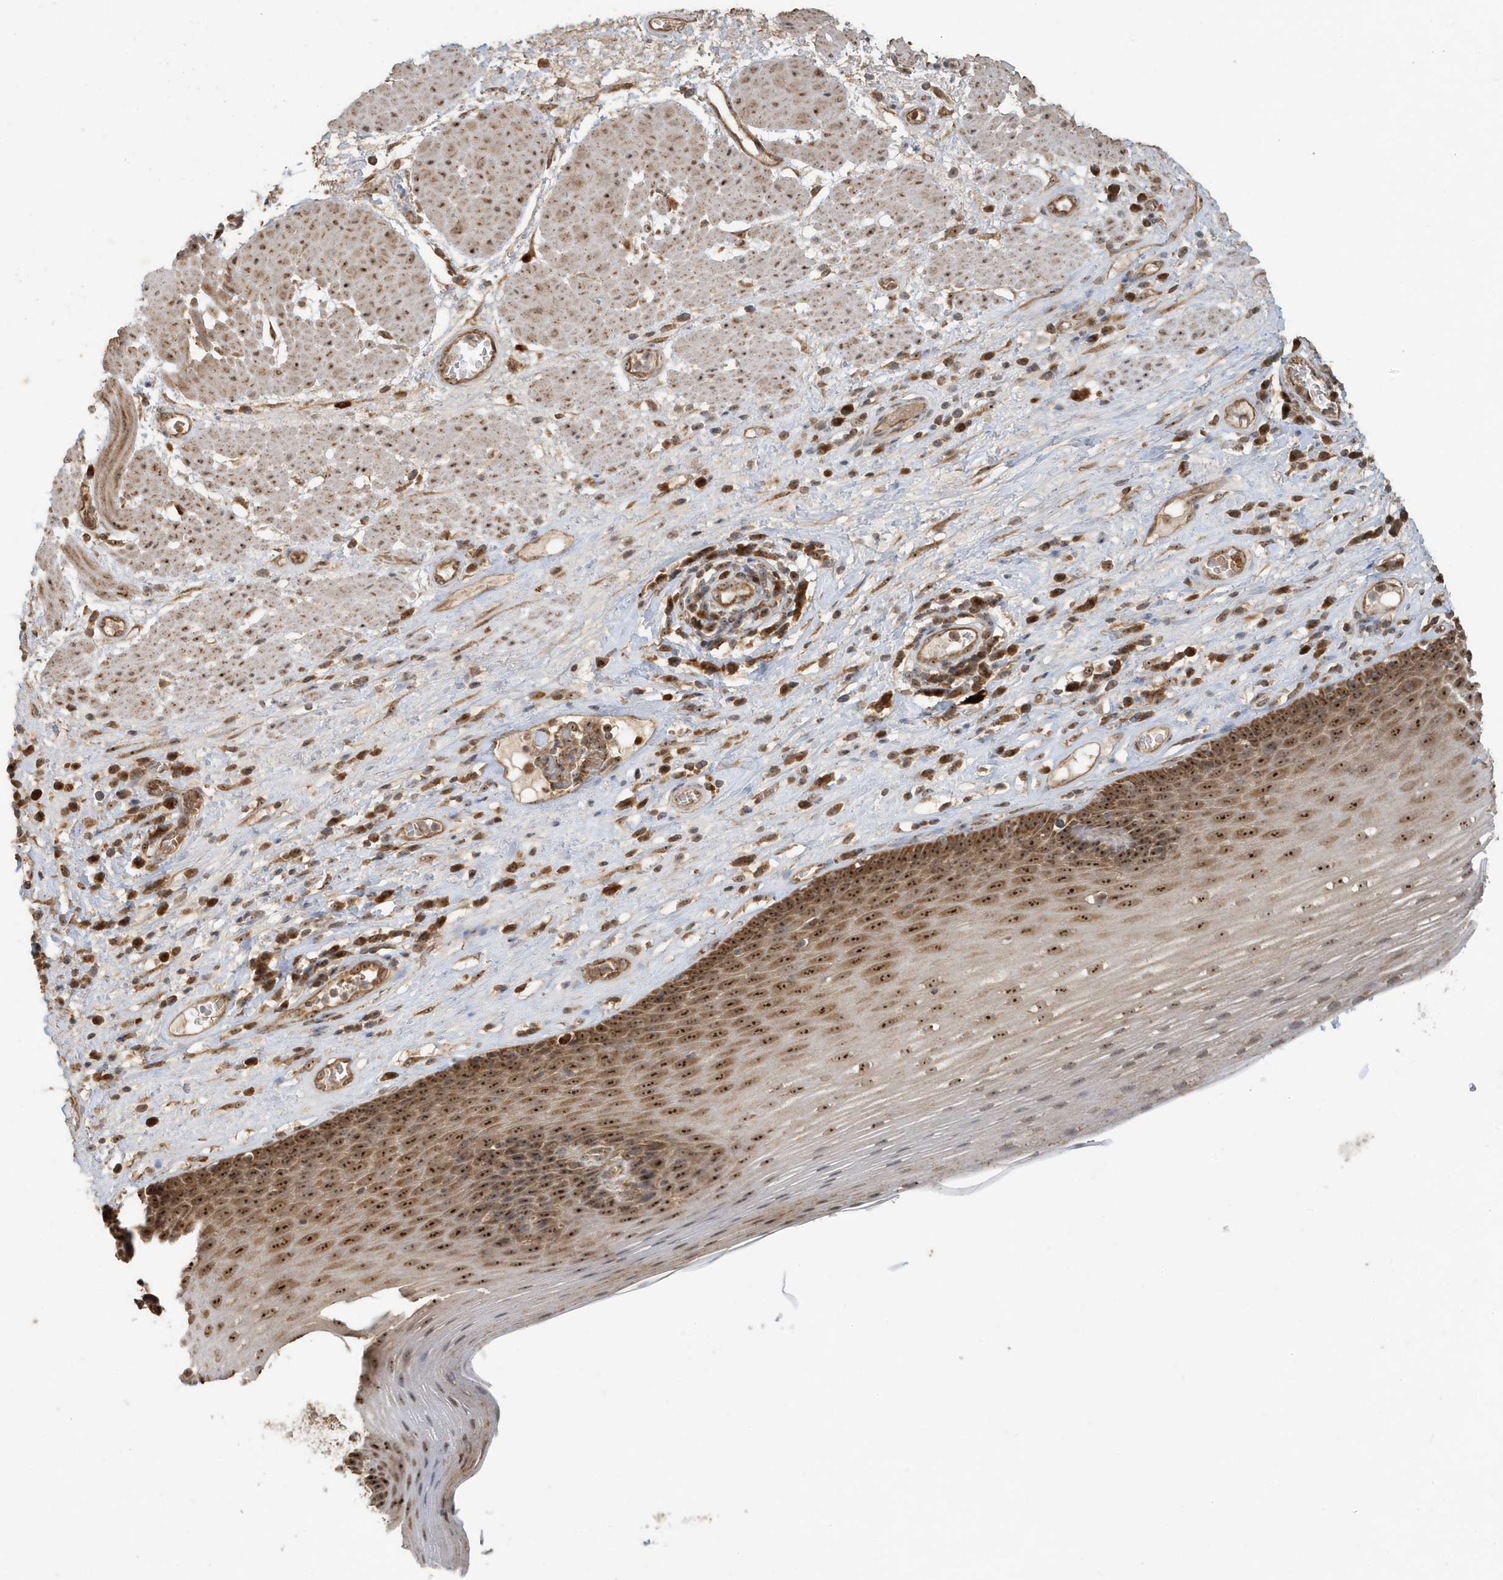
{"staining": {"intensity": "strong", "quantity": ">75%", "location": "cytoplasmic/membranous,nuclear"}, "tissue": "esophagus", "cell_type": "Squamous epithelial cells", "image_type": "normal", "snomed": [{"axis": "morphology", "description": "Normal tissue, NOS"}, {"axis": "topography", "description": "Esophagus"}], "caption": "About >75% of squamous epithelial cells in benign esophagus demonstrate strong cytoplasmic/membranous,nuclear protein expression as visualized by brown immunohistochemical staining.", "gene": "ABCB9", "patient": {"sex": "male", "age": 62}}